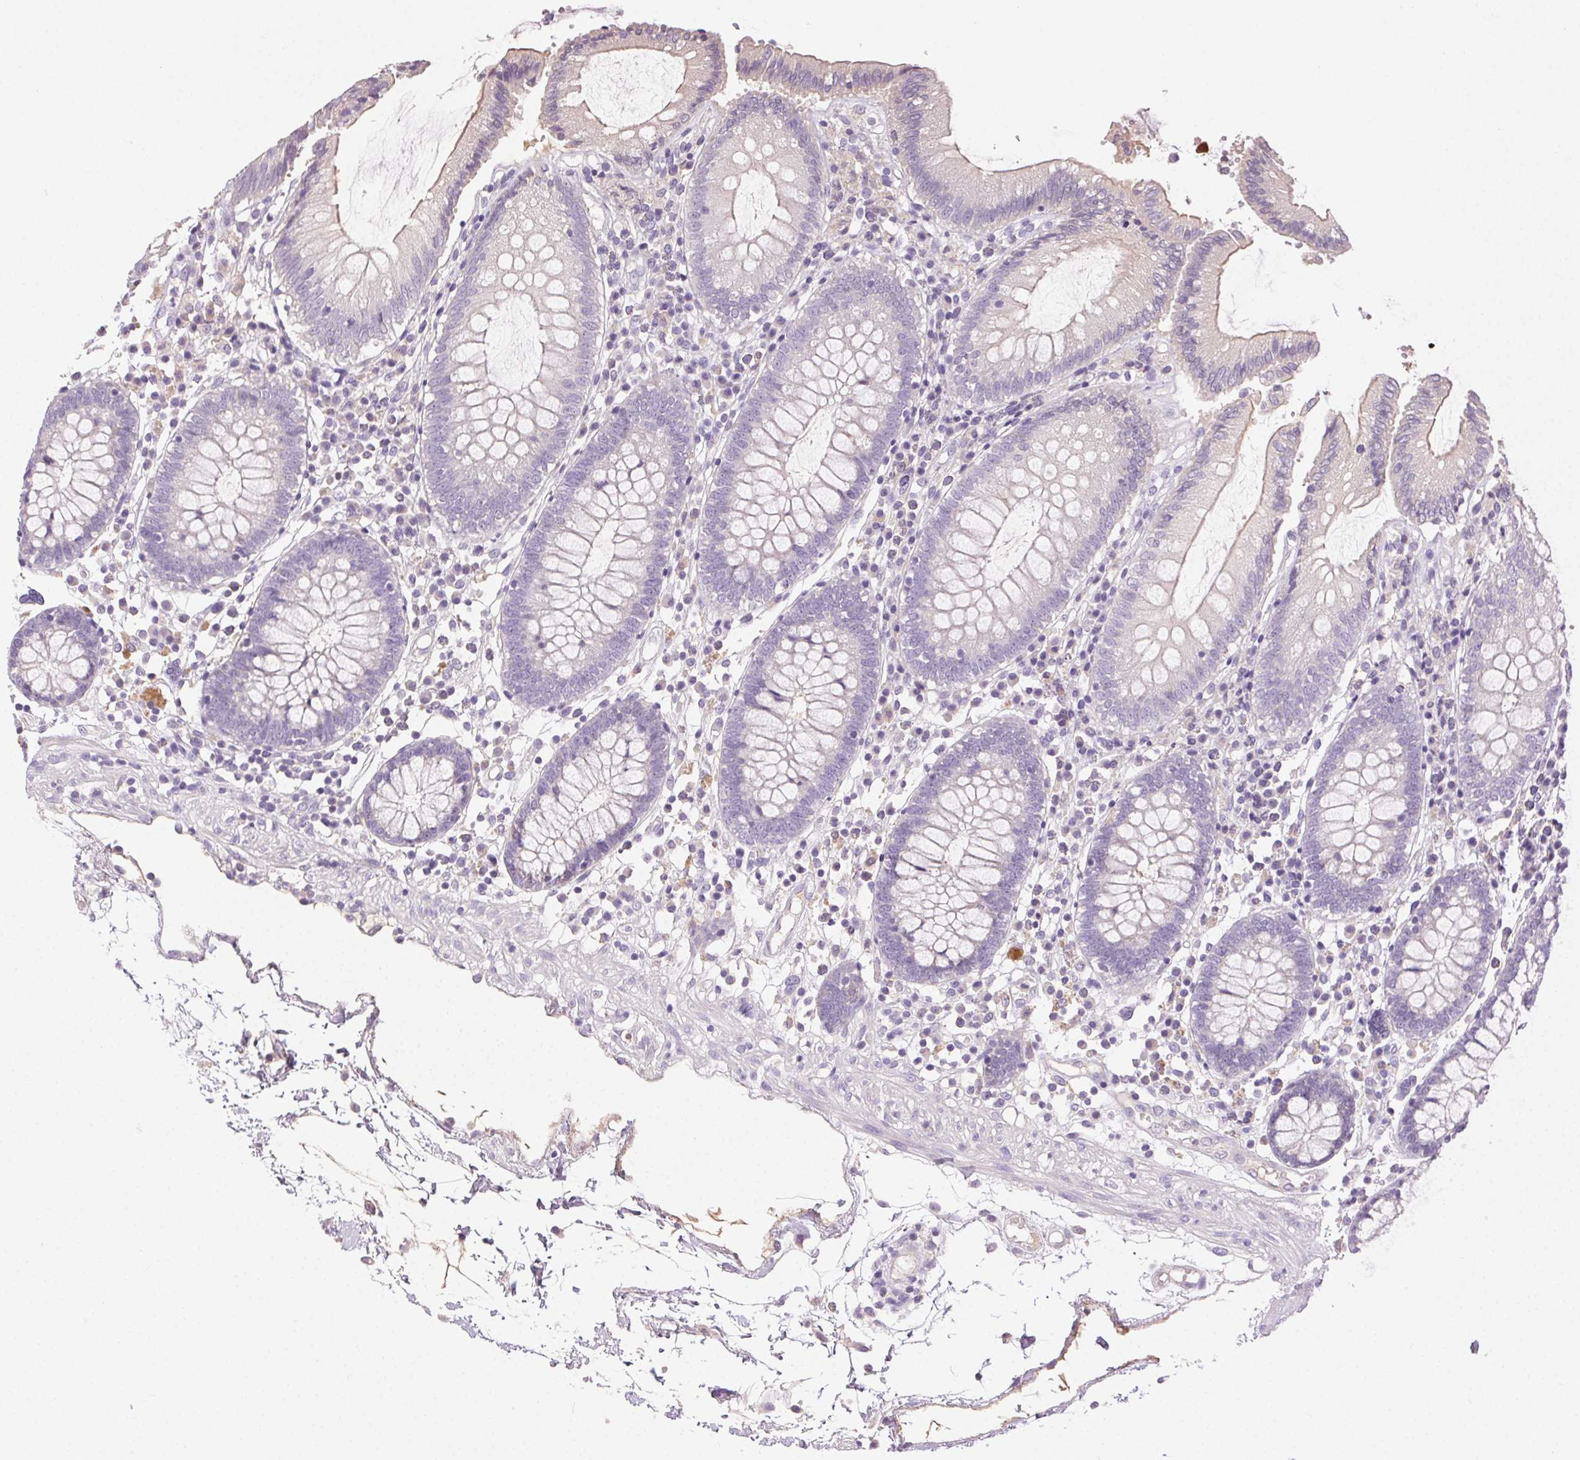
{"staining": {"intensity": "weak", "quantity": "<25%", "location": "cytoplasmic/membranous"}, "tissue": "colon", "cell_type": "Endothelial cells", "image_type": "normal", "snomed": [{"axis": "morphology", "description": "Normal tissue, NOS"}, {"axis": "morphology", "description": "Adenocarcinoma, NOS"}, {"axis": "topography", "description": "Colon"}], "caption": "This is an immunohistochemistry photomicrograph of normal human colon. There is no positivity in endothelial cells.", "gene": "BPIFB2", "patient": {"sex": "male", "age": 83}}